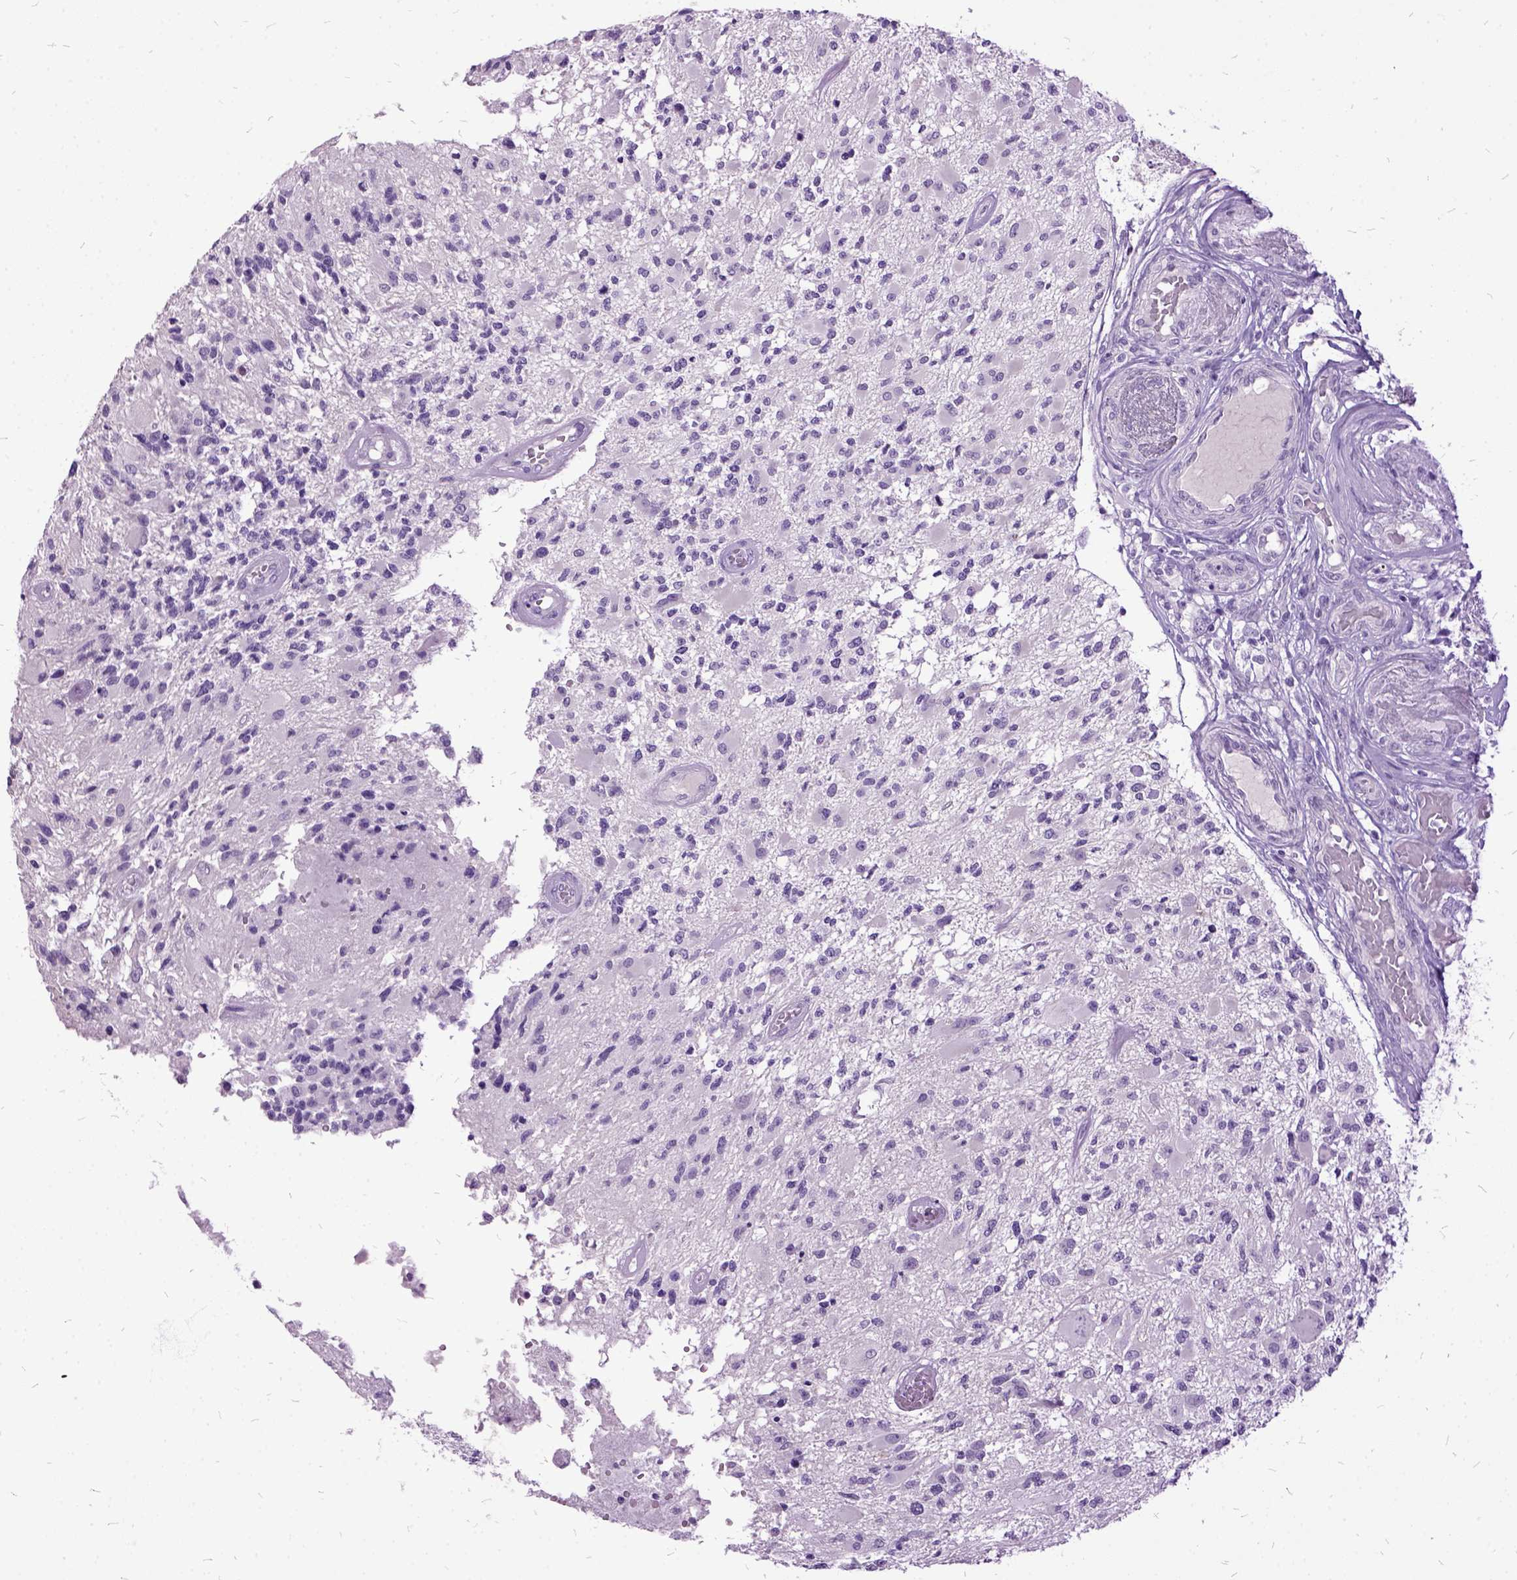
{"staining": {"intensity": "negative", "quantity": "none", "location": "none"}, "tissue": "glioma", "cell_type": "Tumor cells", "image_type": "cancer", "snomed": [{"axis": "morphology", "description": "Glioma, malignant, High grade"}, {"axis": "topography", "description": "Brain"}], "caption": "Glioma stained for a protein using immunohistochemistry (IHC) shows no expression tumor cells.", "gene": "MME", "patient": {"sex": "female", "age": 63}}